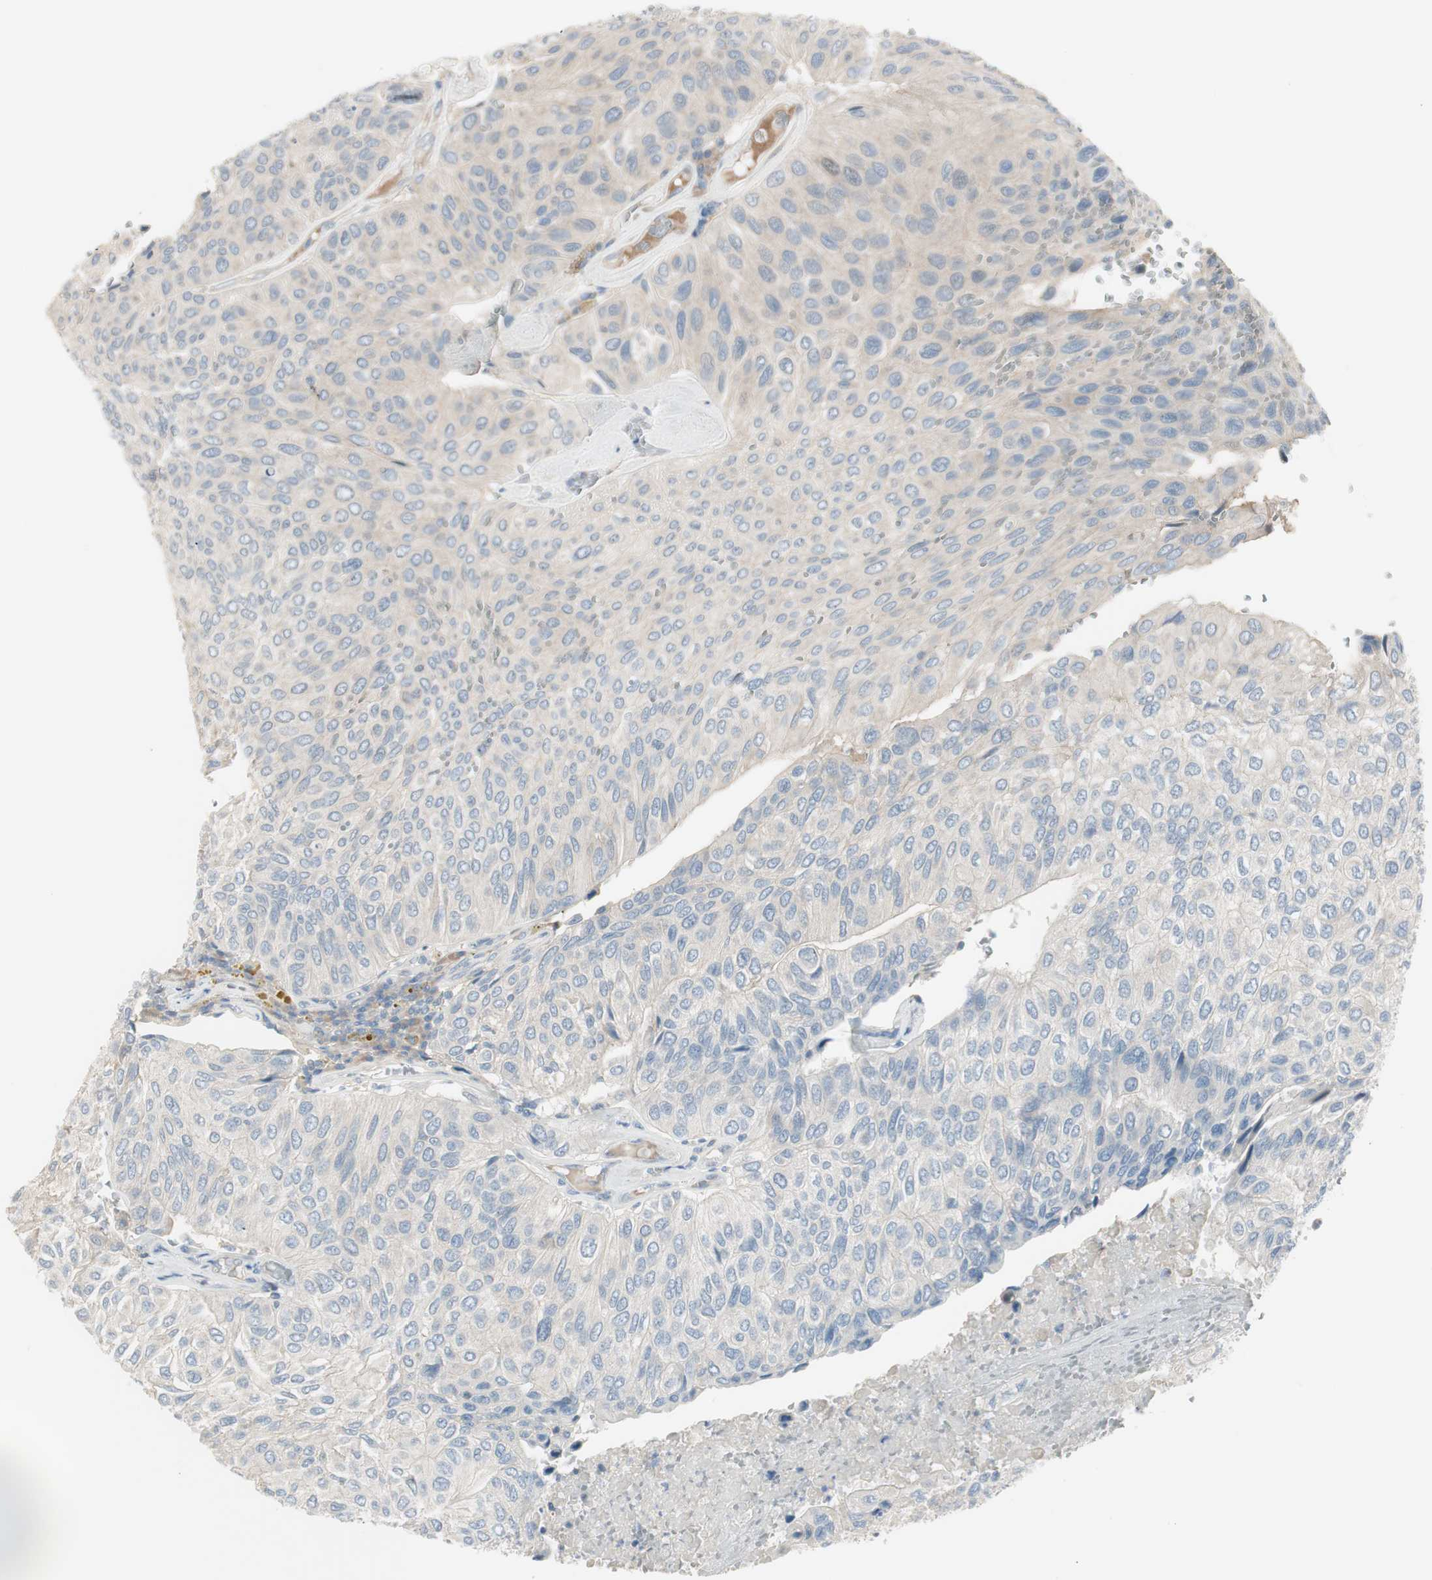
{"staining": {"intensity": "weak", "quantity": "<25%", "location": "cytoplasmic/membranous"}, "tissue": "urothelial cancer", "cell_type": "Tumor cells", "image_type": "cancer", "snomed": [{"axis": "morphology", "description": "Urothelial carcinoma, High grade"}, {"axis": "topography", "description": "Urinary bladder"}], "caption": "Tumor cells show no significant protein staining in urothelial cancer. (Stains: DAB immunohistochemistry (IHC) with hematoxylin counter stain, Microscopy: brightfield microscopy at high magnification).", "gene": "MAPRE3", "patient": {"sex": "male", "age": 66}}